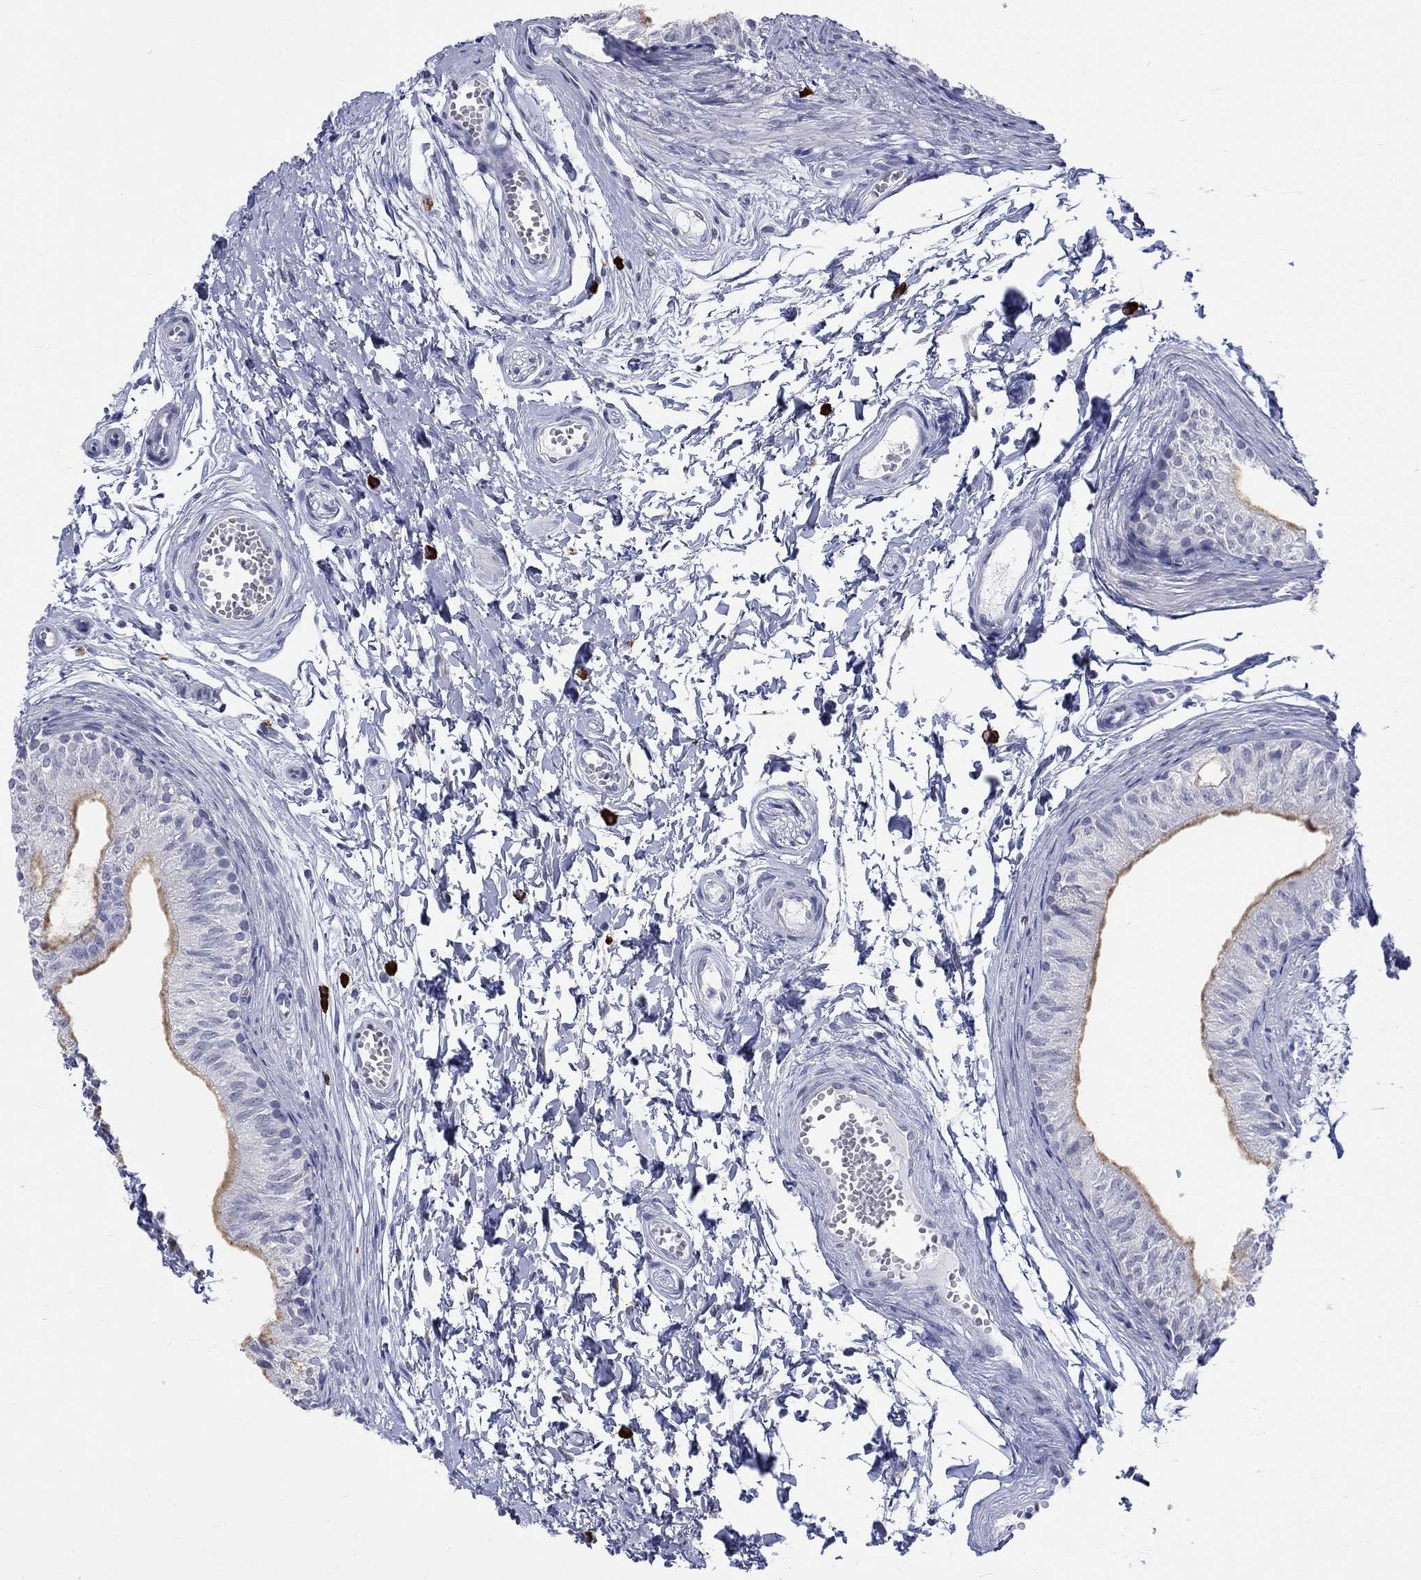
{"staining": {"intensity": "weak", "quantity": "<25%", "location": "cytoplasmic/membranous"}, "tissue": "epididymis", "cell_type": "Glandular cells", "image_type": "normal", "snomed": [{"axis": "morphology", "description": "Normal tissue, NOS"}, {"axis": "topography", "description": "Epididymis"}], "caption": "Glandular cells show no significant protein expression in unremarkable epididymis. (DAB immunohistochemistry with hematoxylin counter stain).", "gene": "ECEL1", "patient": {"sex": "male", "age": 22}}